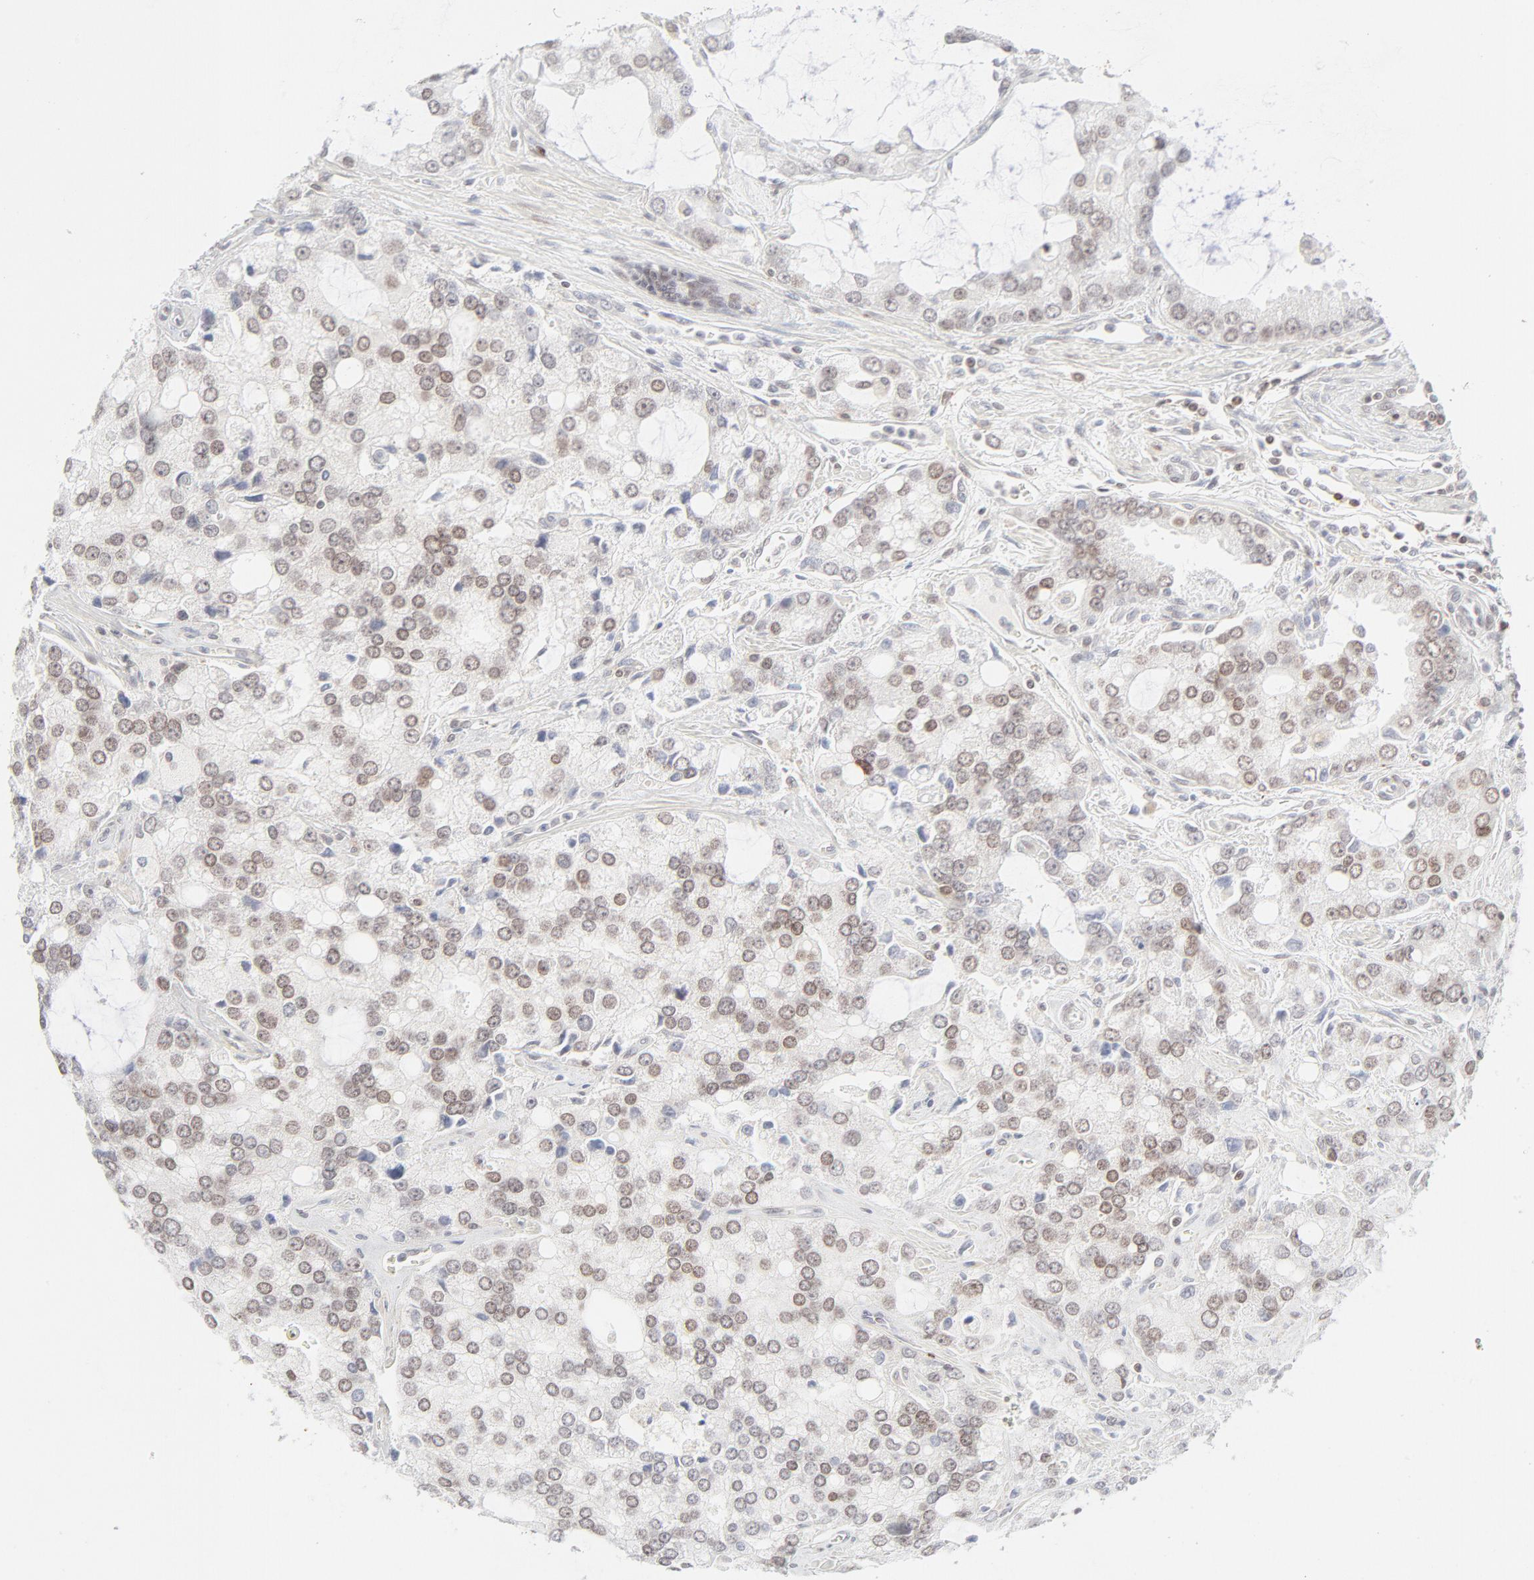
{"staining": {"intensity": "weak", "quantity": "25%-75%", "location": "nuclear"}, "tissue": "prostate cancer", "cell_type": "Tumor cells", "image_type": "cancer", "snomed": [{"axis": "morphology", "description": "Adenocarcinoma, High grade"}, {"axis": "topography", "description": "Prostate"}], "caption": "IHC (DAB (3,3'-diaminobenzidine)) staining of prostate cancer (adenocarcinoma (high-grade)) shows weak nuclear protein expression in approximately 25%-75% of tumor cells.", "gene": "PRKCB", "patient": {"sex": "male", "age": 67}}